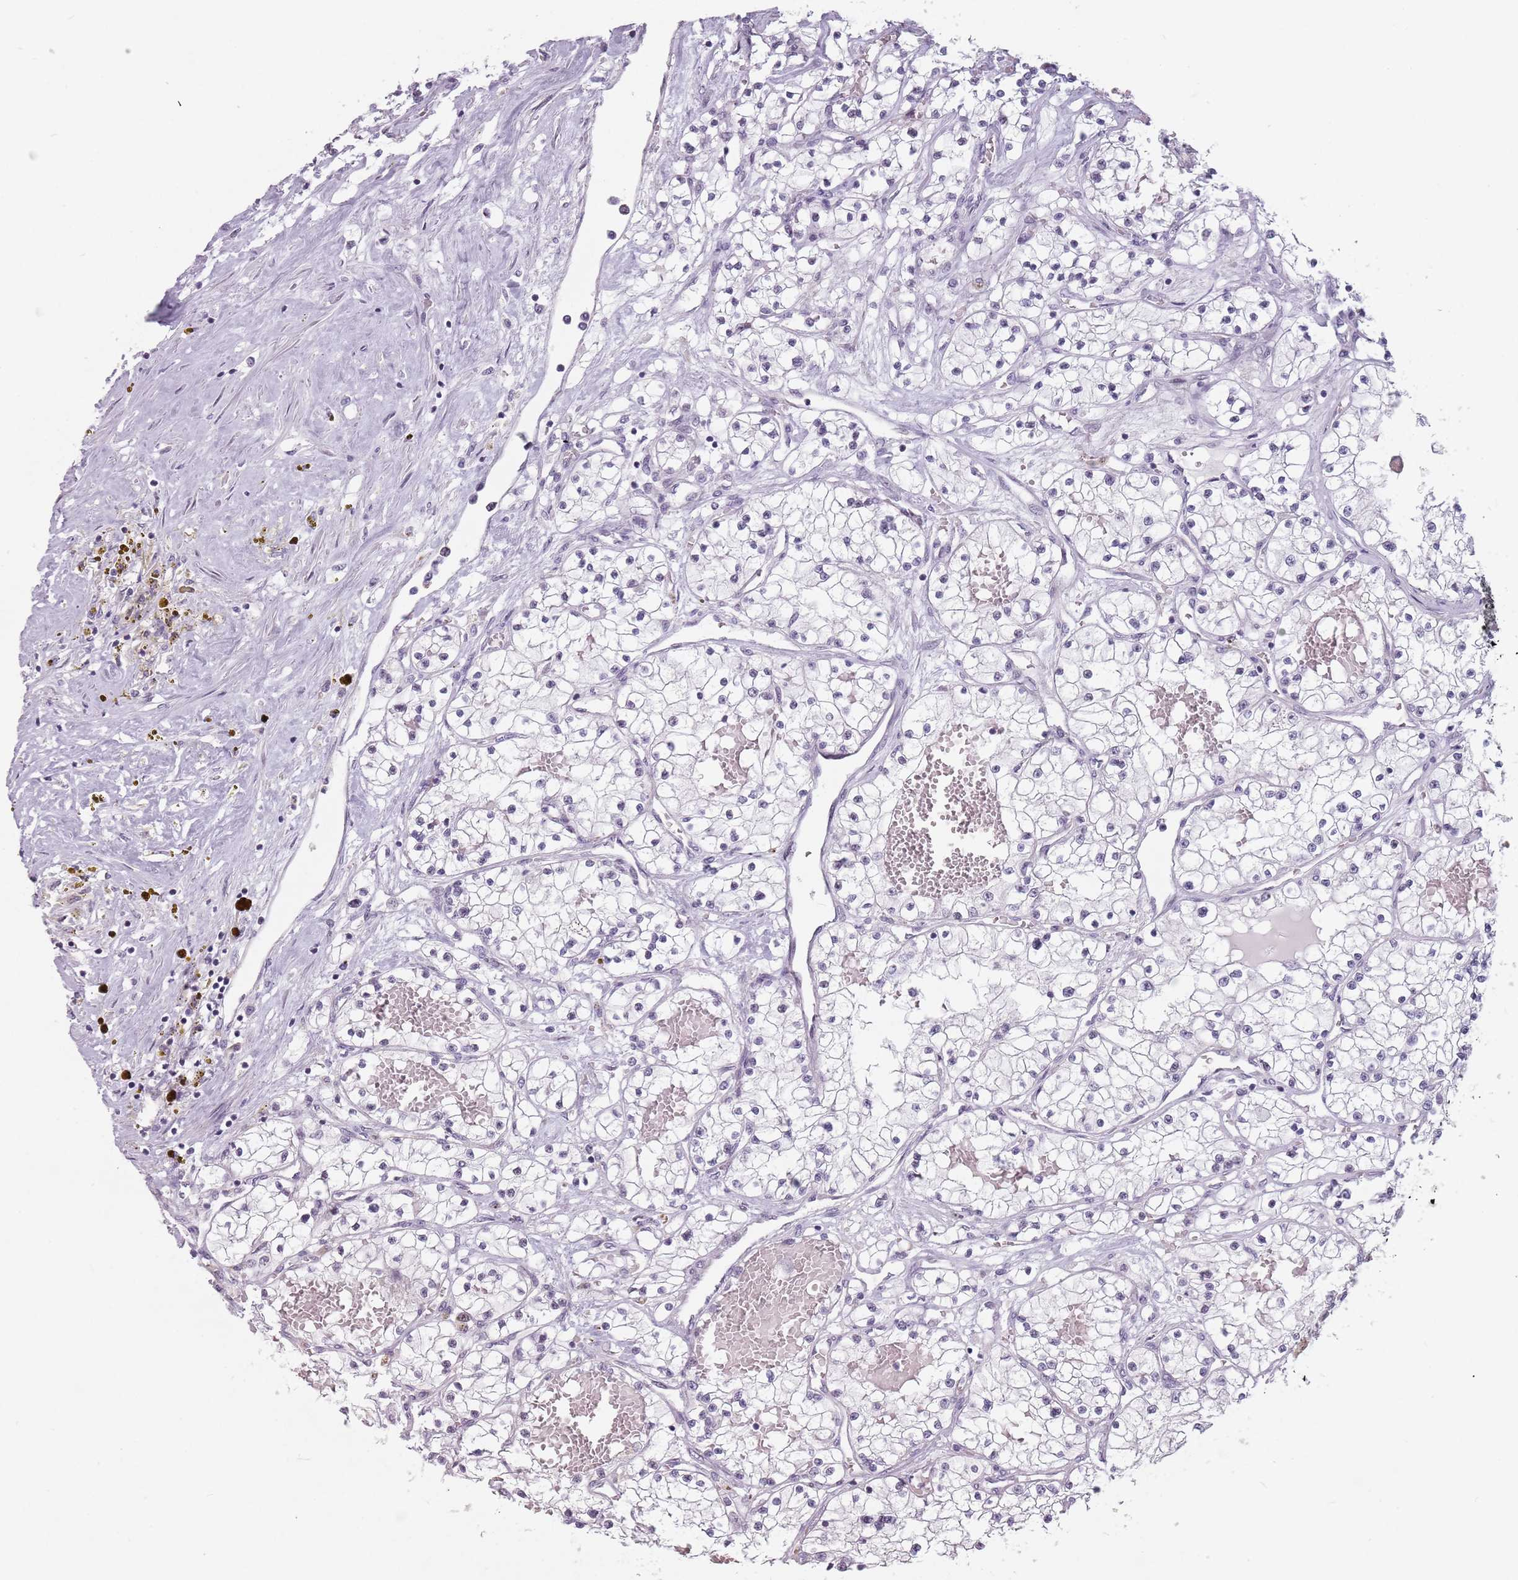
{"staining": {"intensity": "negative", "quantity": "none", "location": "none"}, "tissue": "renal cancer", "cell_type": "Tumor cells", "image_type": "cancer", "snomed": [{"axis": "morphology", "description": "Normal tissue, NOS"}, {"axis": "morphology", "description": "Adenocarcinoma, NOS"}, {"axis": "topography", "description": "Kidney"}], "caption": "High power microscopy histopathology image of an immunohistochemistry photomicrograph of adenocarcinoma (renal), revealing no significant expression in tumor cells. Brightfield microscopy of immunohistochemistry (IHC) stained with DAB (brown) and hematoxylin (blue), captured at high magnification.", "gene": "PTCHD1", "patient": {"sex": "male", "age": 68}}